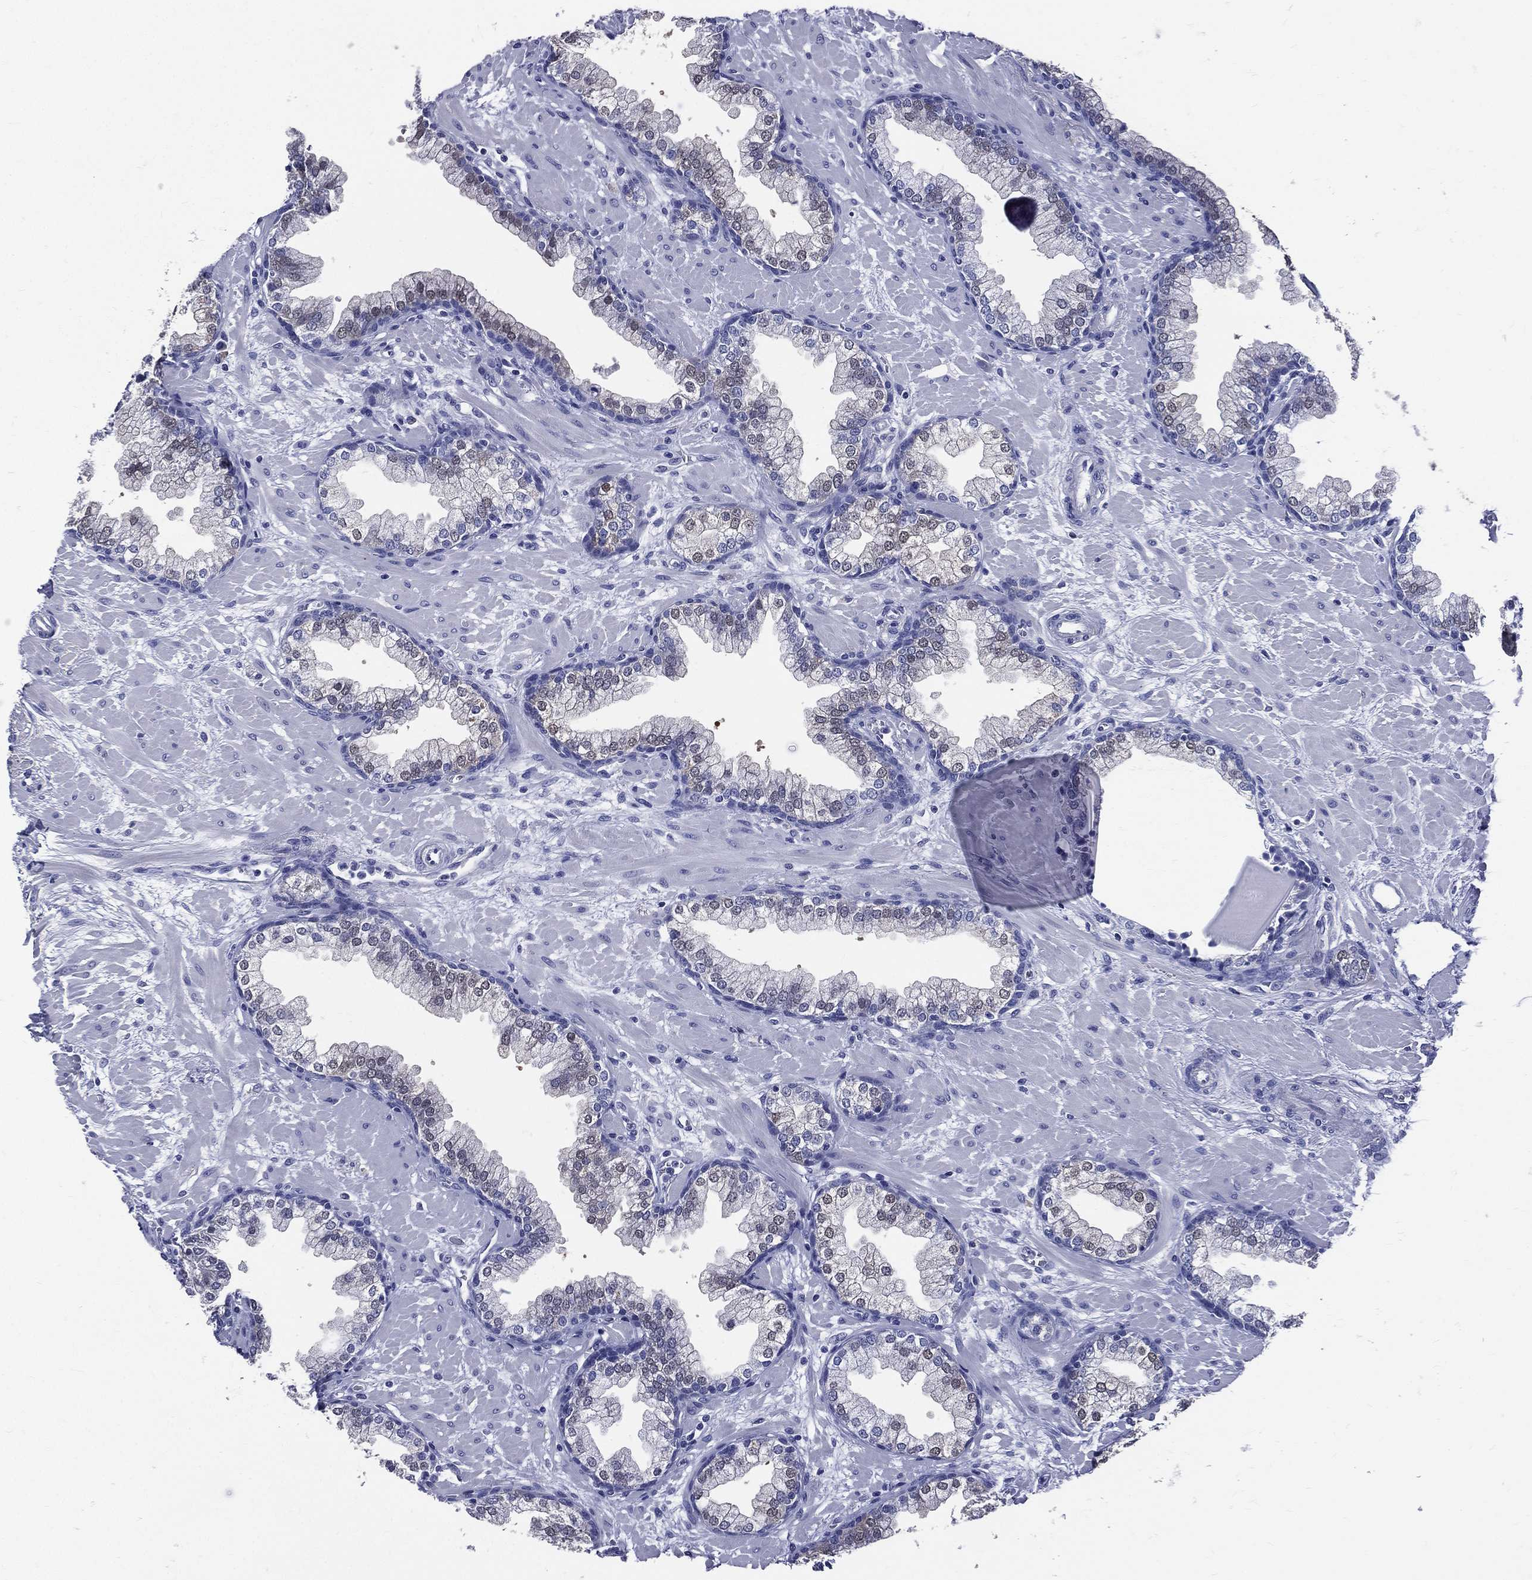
{"staining": {"intensity": "weak", "quantity": "<25%", "location": "nuclear"}, "tissue": "prostate", "cell_type": "Glandular cells", "image_type": "normal", "snomed": [{"axis": "morphology", "description": "Normal tissue, NOS"}, {"axis": "topography", "description": "Prostate"}], "caption": "Glandular cells show no significant expression in unremarkable prostate.", "gene": "DPYS", "patient": {"sex": "male", "age": 63}}